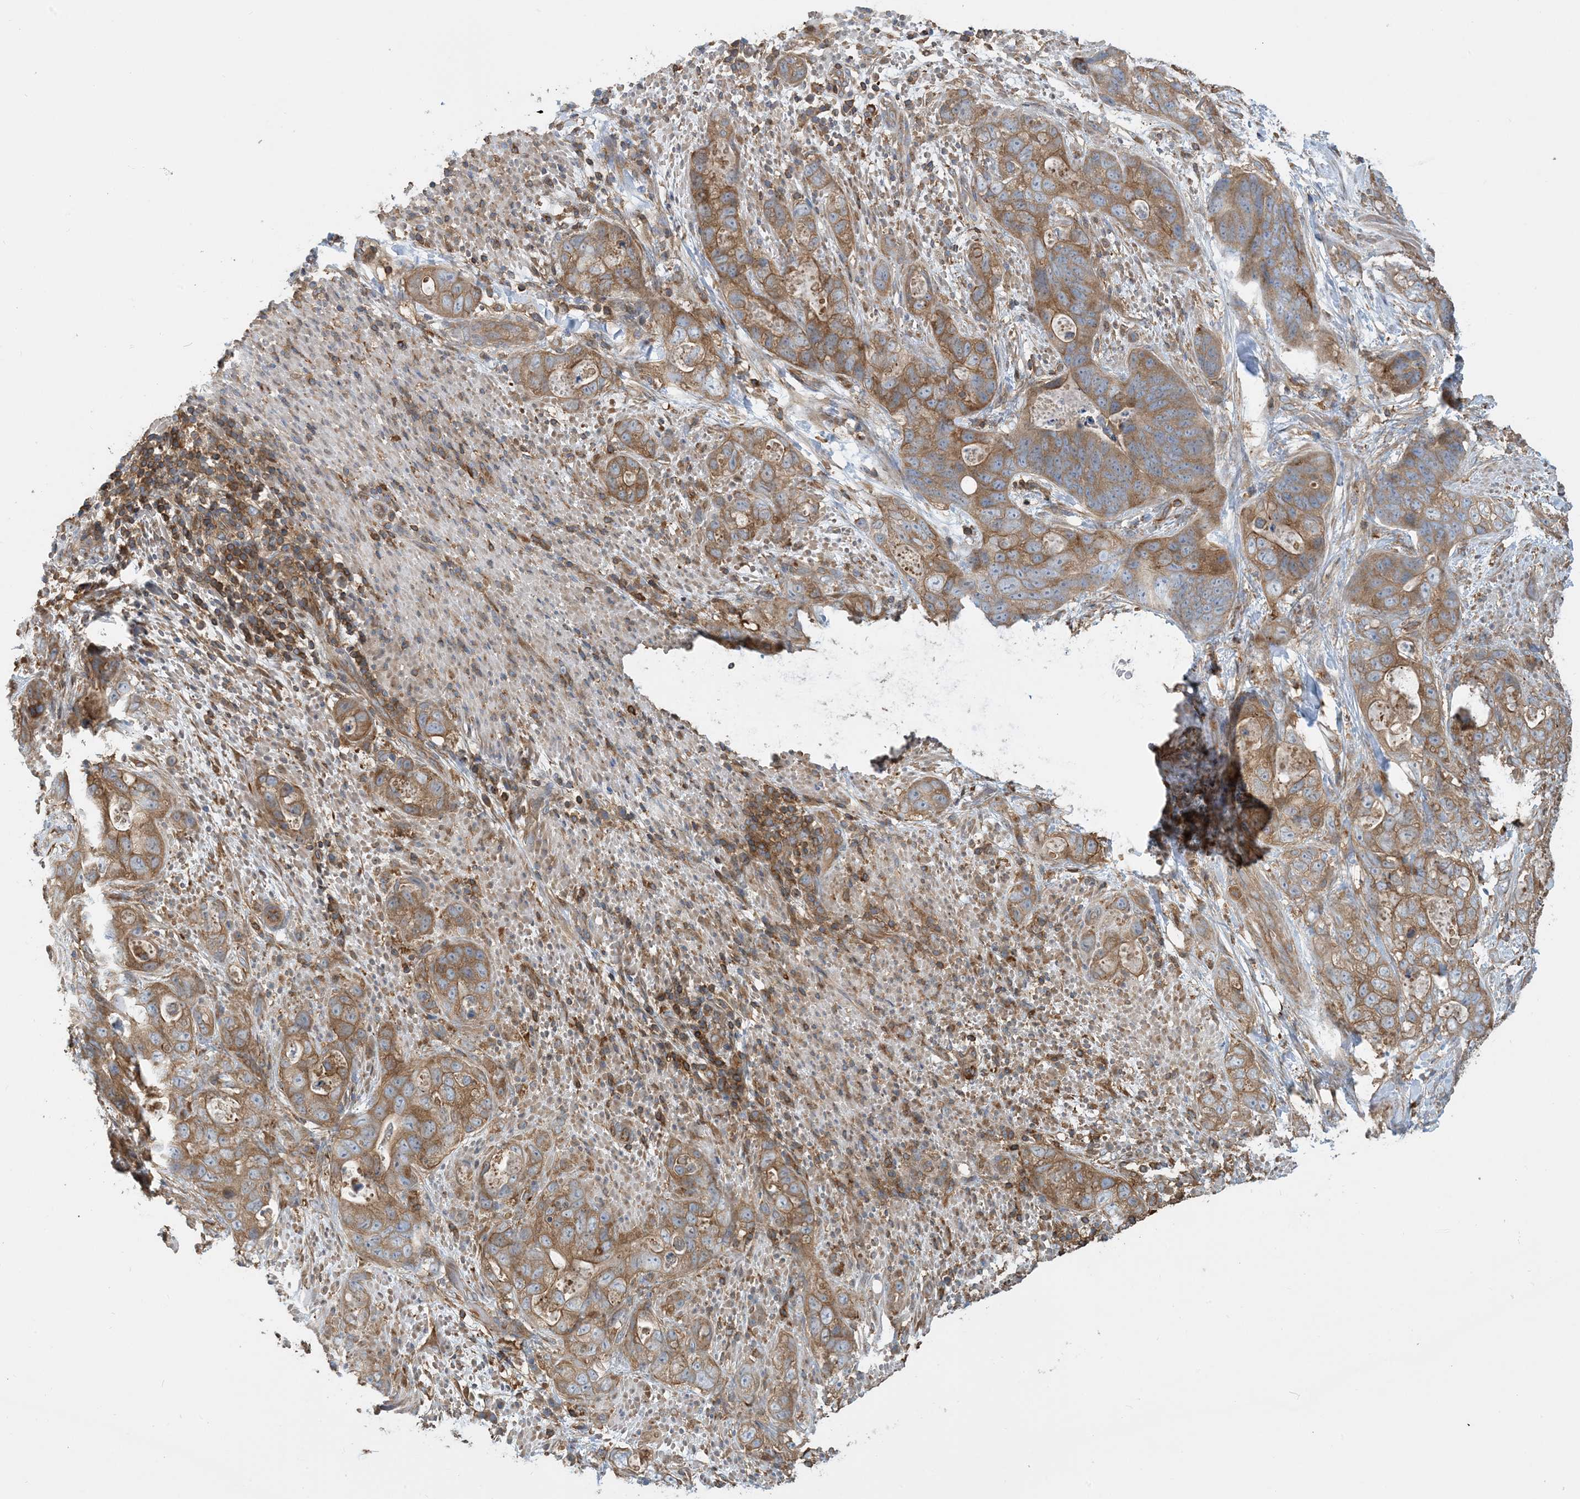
{"staining": {"intensity": "moderate", "quantity": ">75%", "location": "cytoplasmic/membranous"}, "tissue": "stomach cancer", "cell_type": "Tumor cells", "image_type": "cancer", "snomed": [{"axis": "morphology", "description": "Adenocarcinoma, NOS"}, {"axis": "topography", "description": "Stomach"}], "caption": "Protein expression analysis of human stomach cancer reveals moderate cytoplasmic/membranous staining in about >75% of tumor cells. Nuclei are stained in blue.", "gene": "SFMBT2", "patient": {"sex": "female", "age": 89}}